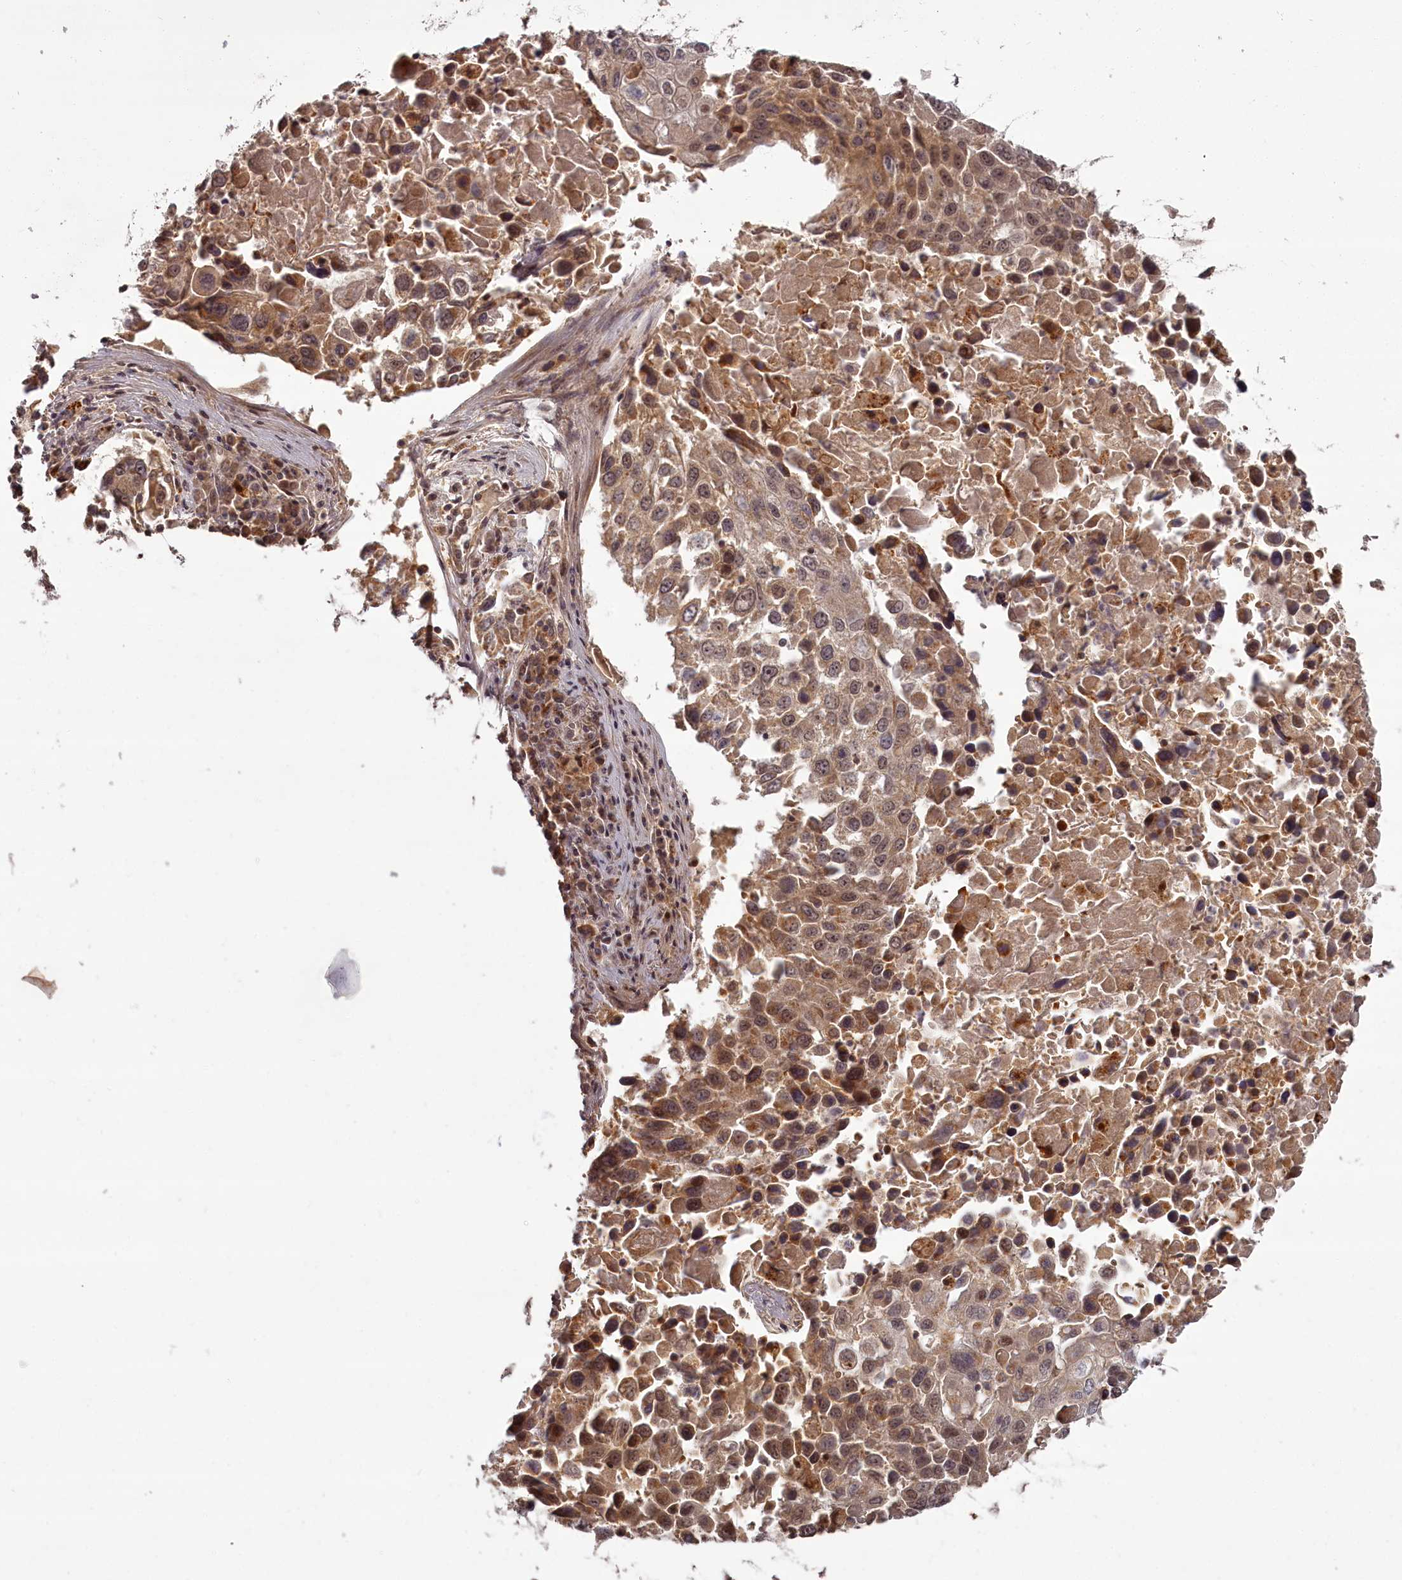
{"staining": {"intensity": "moderate", "quantity": ">75%", "location": "cytoplasmic/membranous,nuclear"}, "tissue": "lung cancer", "cell_type": "Tumor cells", "image_type": "cancer", "snomed": [{"axis": "morphology", "description": "Squamous cell carcinoma, NOS"}, {"axis": "topography", "description": "Lung"}], "caption": "This micrograph shows IHC staining of lung cancer (squamous cell carcinoma), with medium moderate cytoplasmic/membranous and nuclear positivity in about >75% of tumor cells.", "gene": "PCBP2", "patient": {"sex": "male", "age": 65}}